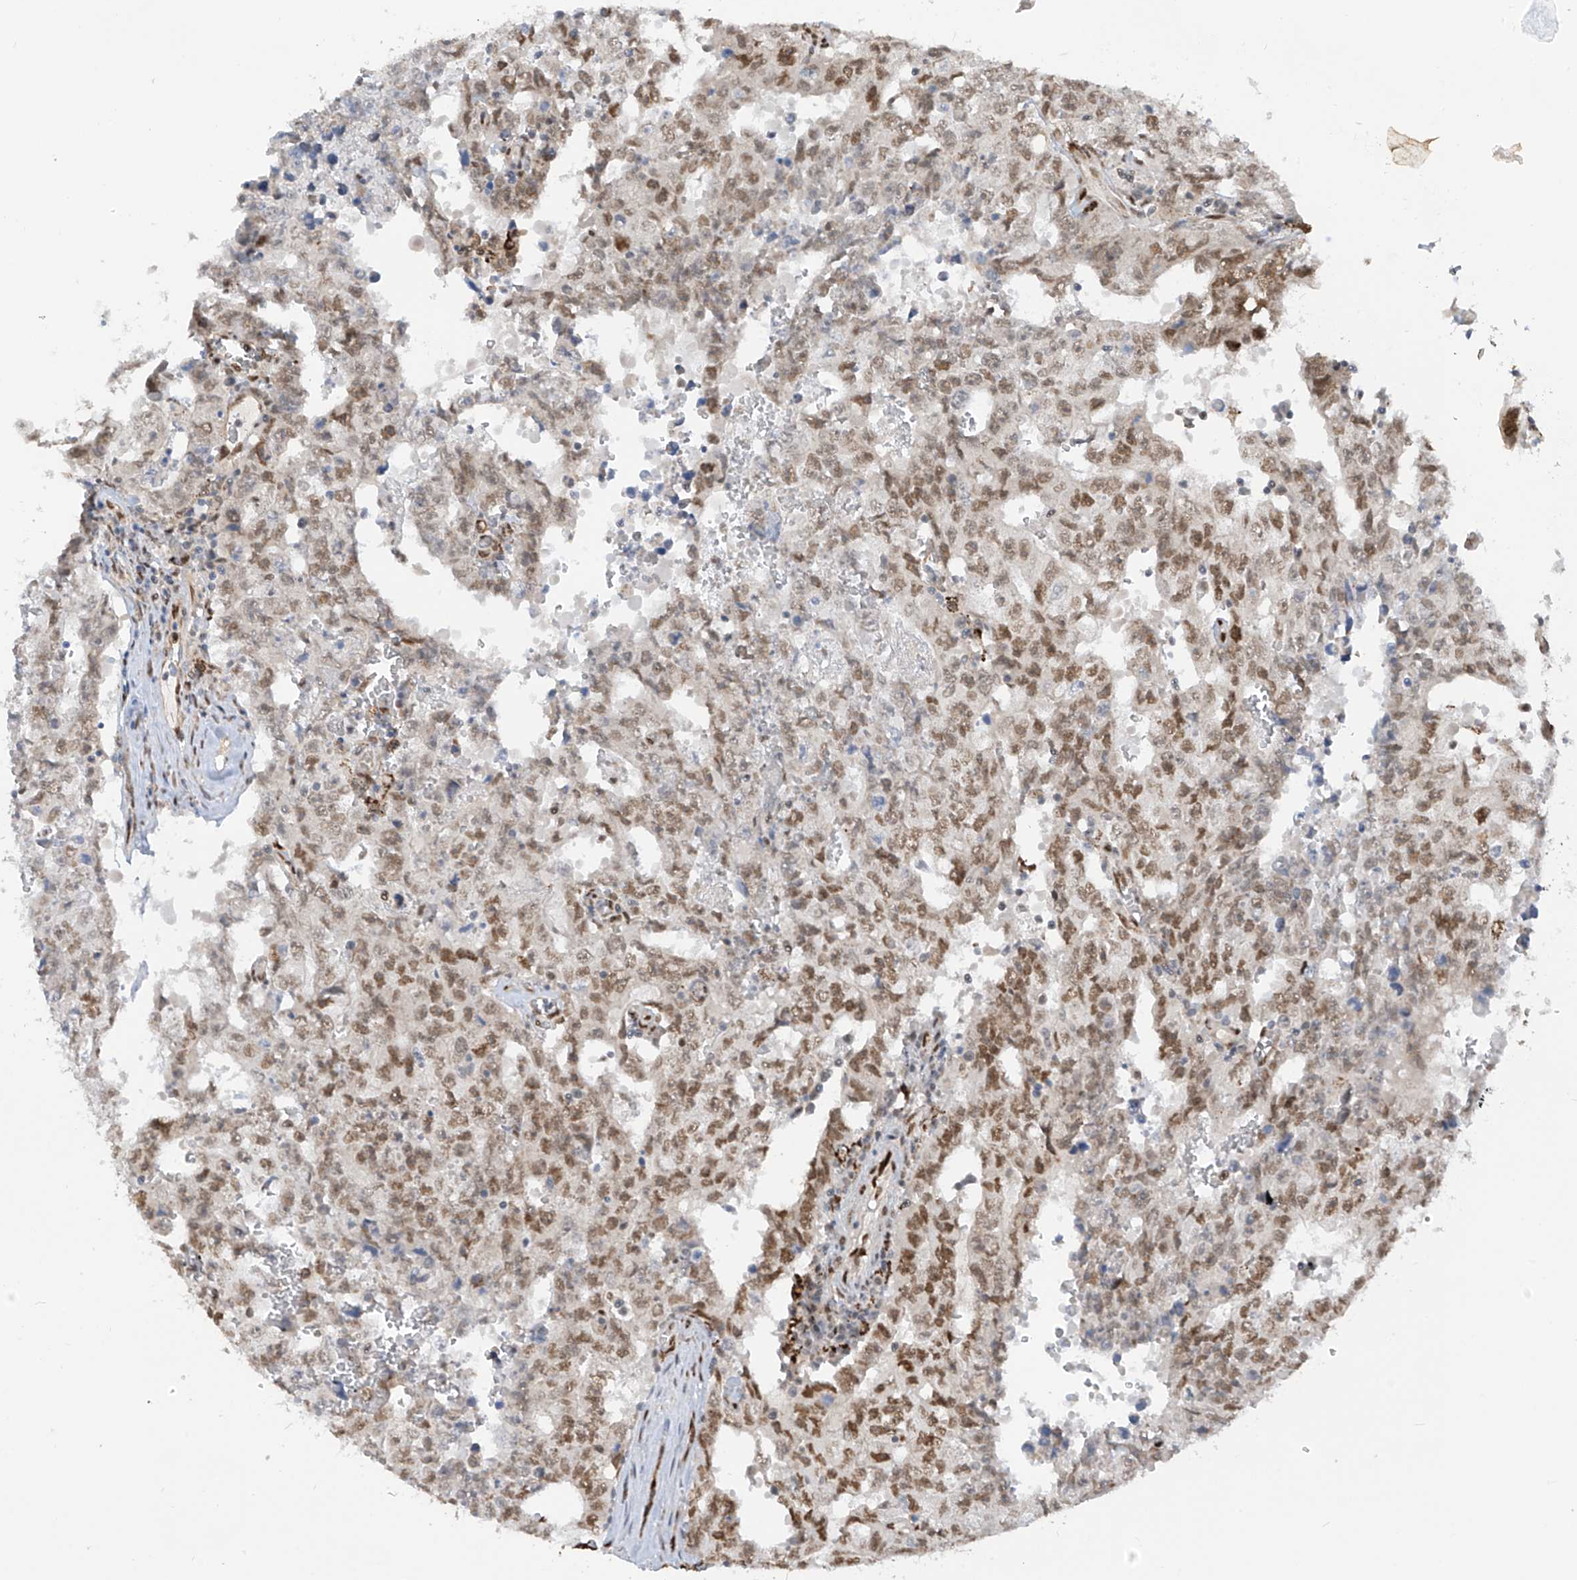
{"staining": {"intensity": "moderate", "quantity": ">75%", "location": "nuclear"}, "tissue": "testis cancer", "cell_type": "Tumor cells", "image_type": "cancer", "snomed": [{"axis": "morphology", "description": "Carcinoma, Embryonal, NOS"}, {"axis": "topography", "description": "Testis"}], "caption": "Moderate nuclear expression for a protein is identified in about >75% of tumor cells of testis embryonal carcinoma using IHC.", "gene": "PM20D2", "patient": {"sex": "male", "age": 26}}